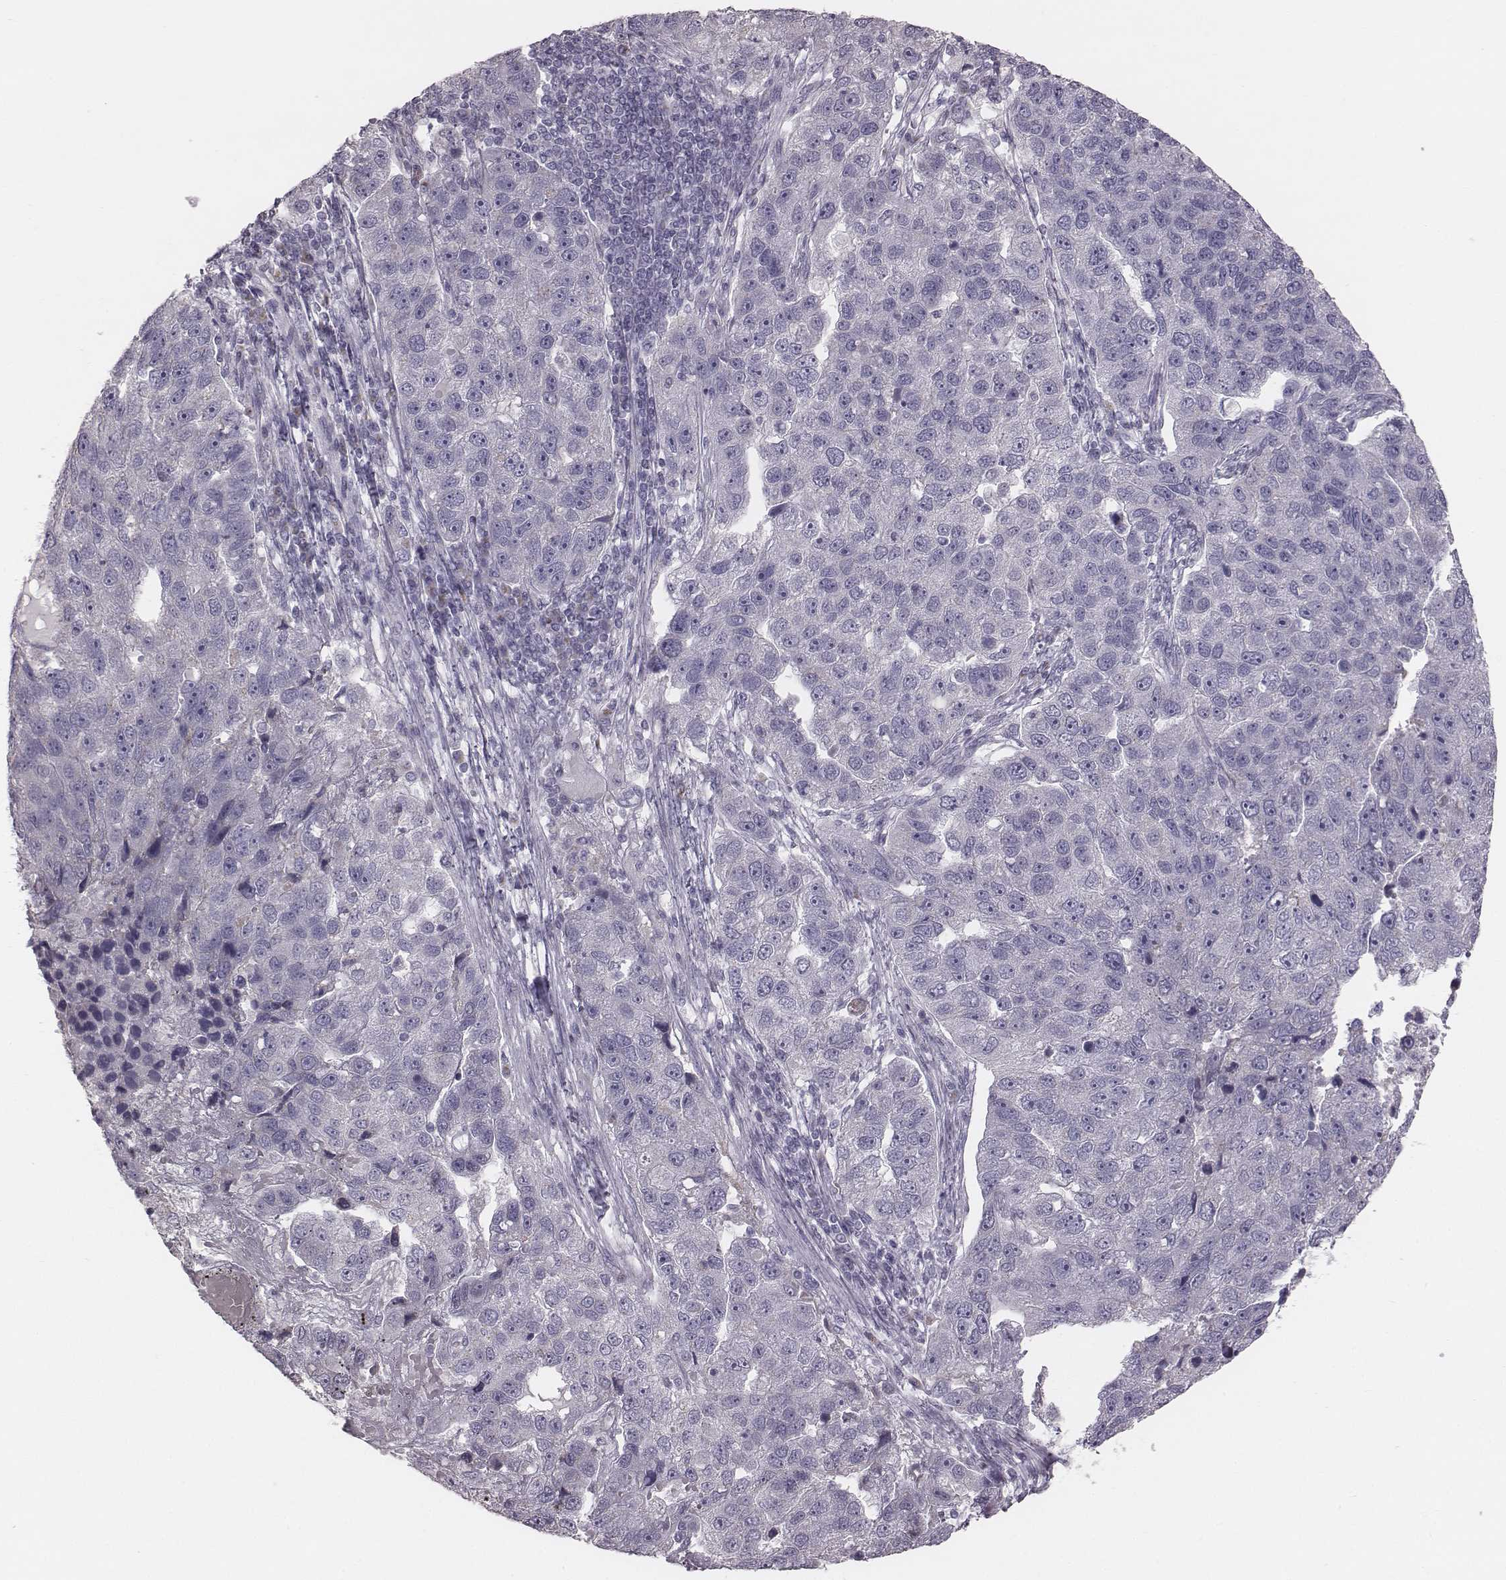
{"staining": {"intensity": "negative", "quantity": "none", "location": "none"}, "tissue": "pancreatic cancer", "cell_type": "Tumor cells", "image_type": "cancer", "snomed": [{"axis": "morphology", "description": "Adenocarcinoma, NOS"}, {"axis": "topography", "description": "Pancreas"}], "caption": "Protein analysis of pancreatic cancer (adenocarcinoma) displays no significant staining in tumor cells.", "gene": "C6orf58", "patient": {"sex": "female", "age": 61}}